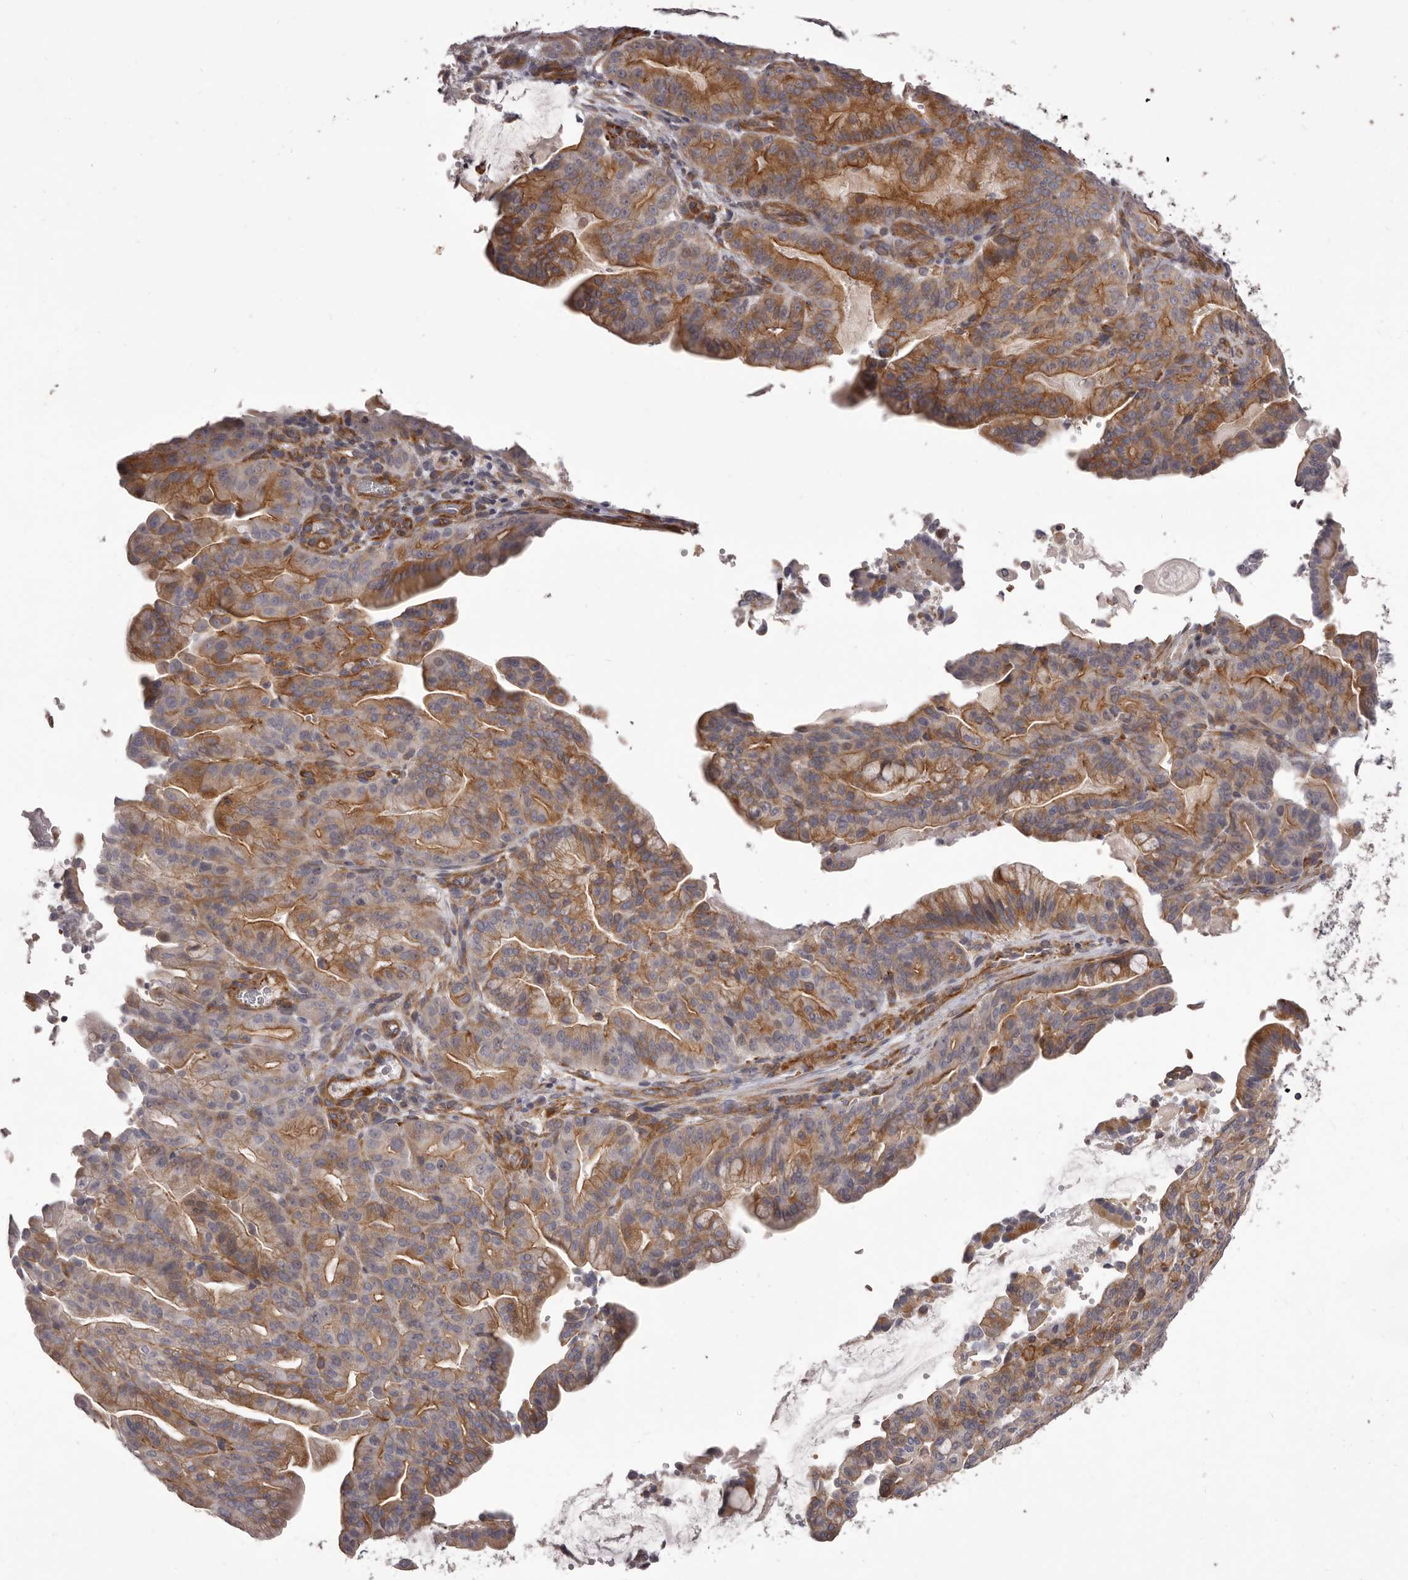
{"staining": {"intensity": "moderate", "quantity": "25%-75%", "location": "cytoplasmic/membranous"}, "tissue": "pancreatic cancer", "cell_type": "Tumor cells", "image_type": "cancer", "snomed": [{"axis": "morphology", "description": "Adenocarcinoma, NOS"}, {"axis": "topography", "description": "Pancreas"}], "caption": "Protein staining demonstrates moderate cytoplasmic/membranous expression in about 25%-75% of tumor cells in adenocarcinoma (pancreatic).", "gene": "ALPK1", "patient": {"sex": "male", "age": 63}}